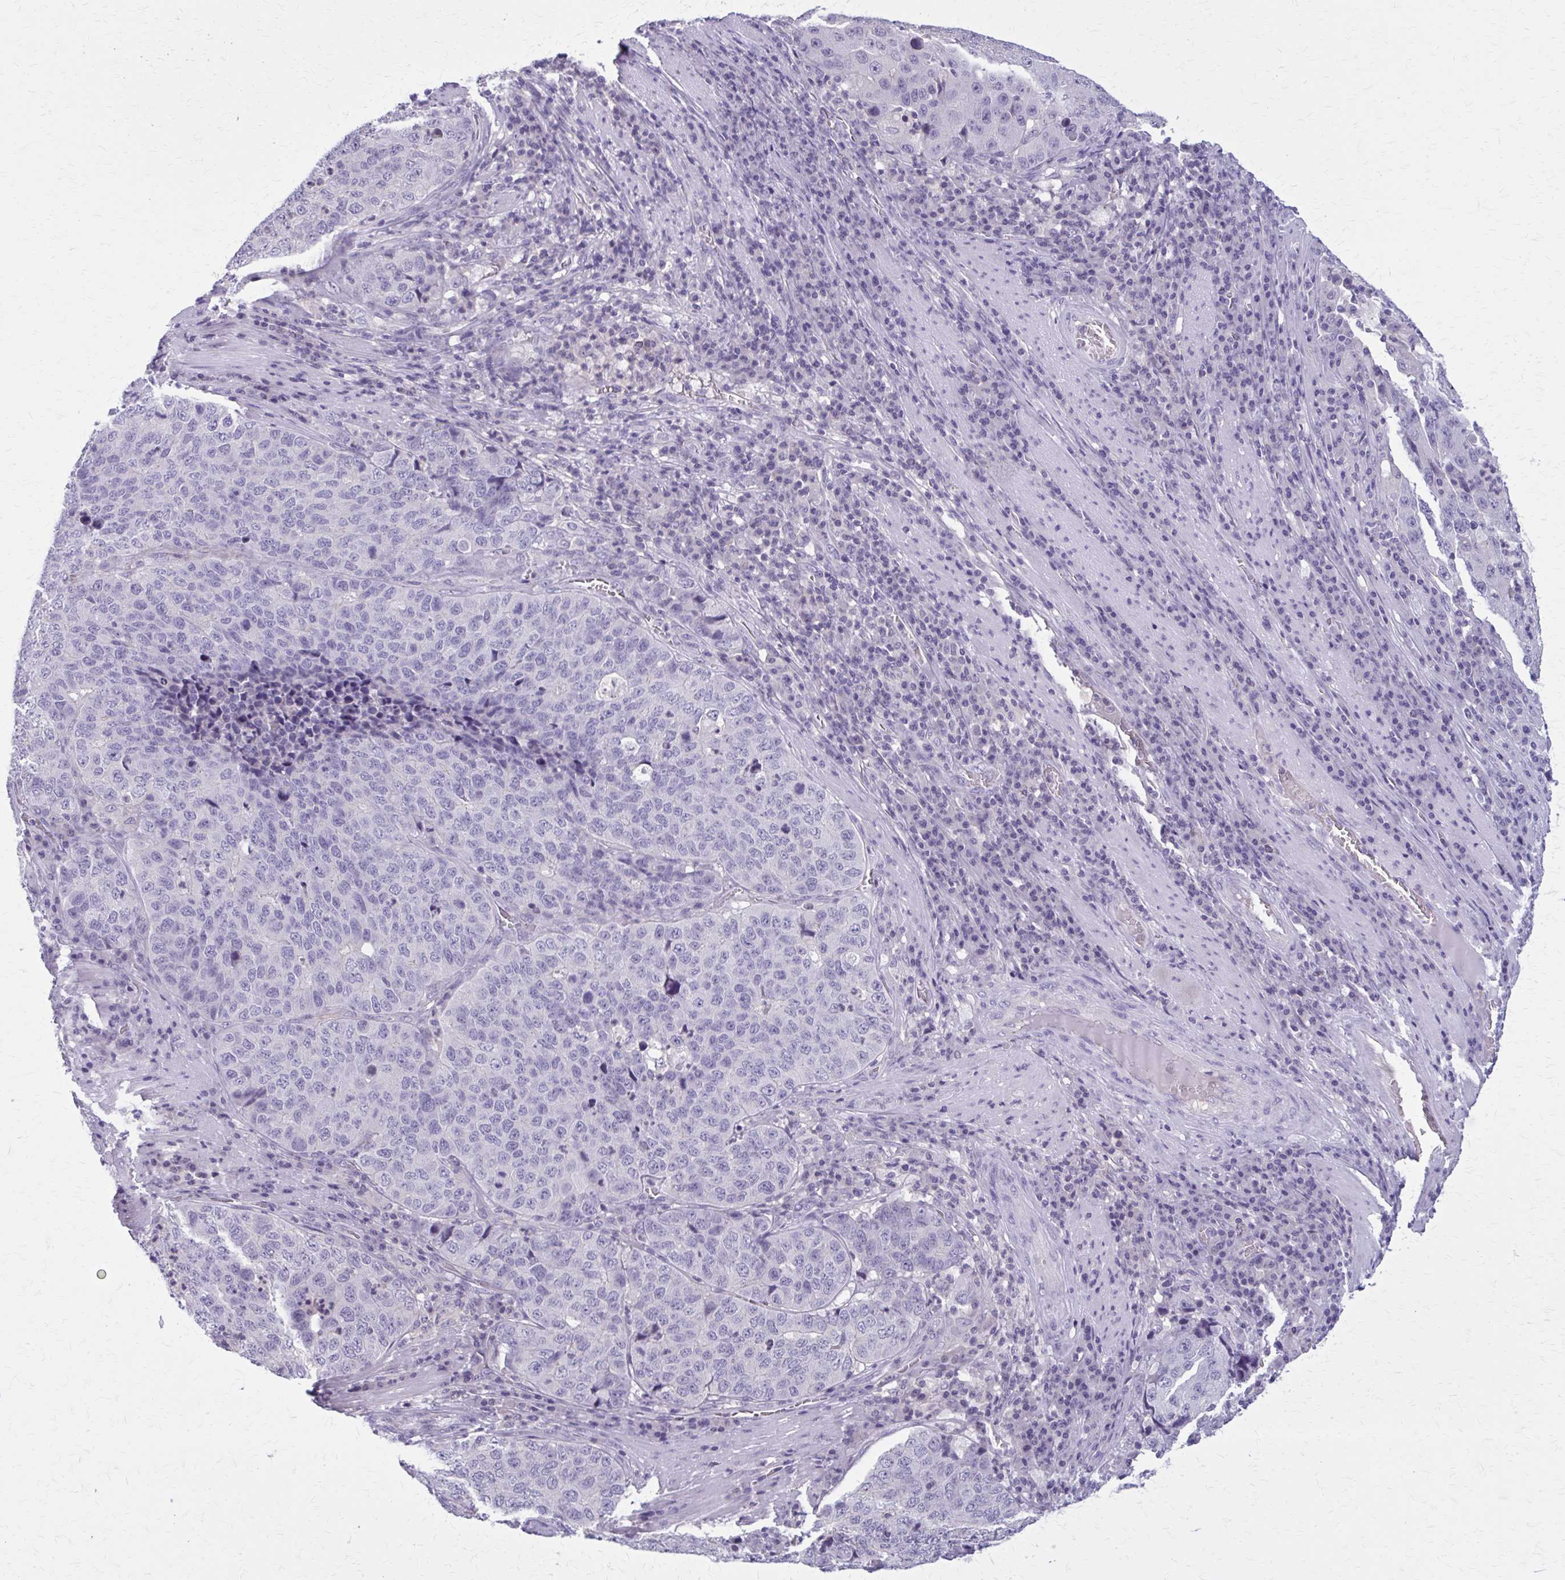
{"staining": {"intensity": "negative", "quantity": "none", "location": "none"}, "tissue": "stomach cancer", "cell_type": "Tumor cells", "image_type": "cancer", "snomed": [{"axis": "morphology", "description": "Adenocarcinoma, NOS"}, {"axis": "topography", "description": "Stomach"}], "caption": "Tumor cells show no significant protein staining in stomach adenocarcinoma.", "gene": "OR4A47", "patient": {"sex": "male", "age": 71}}